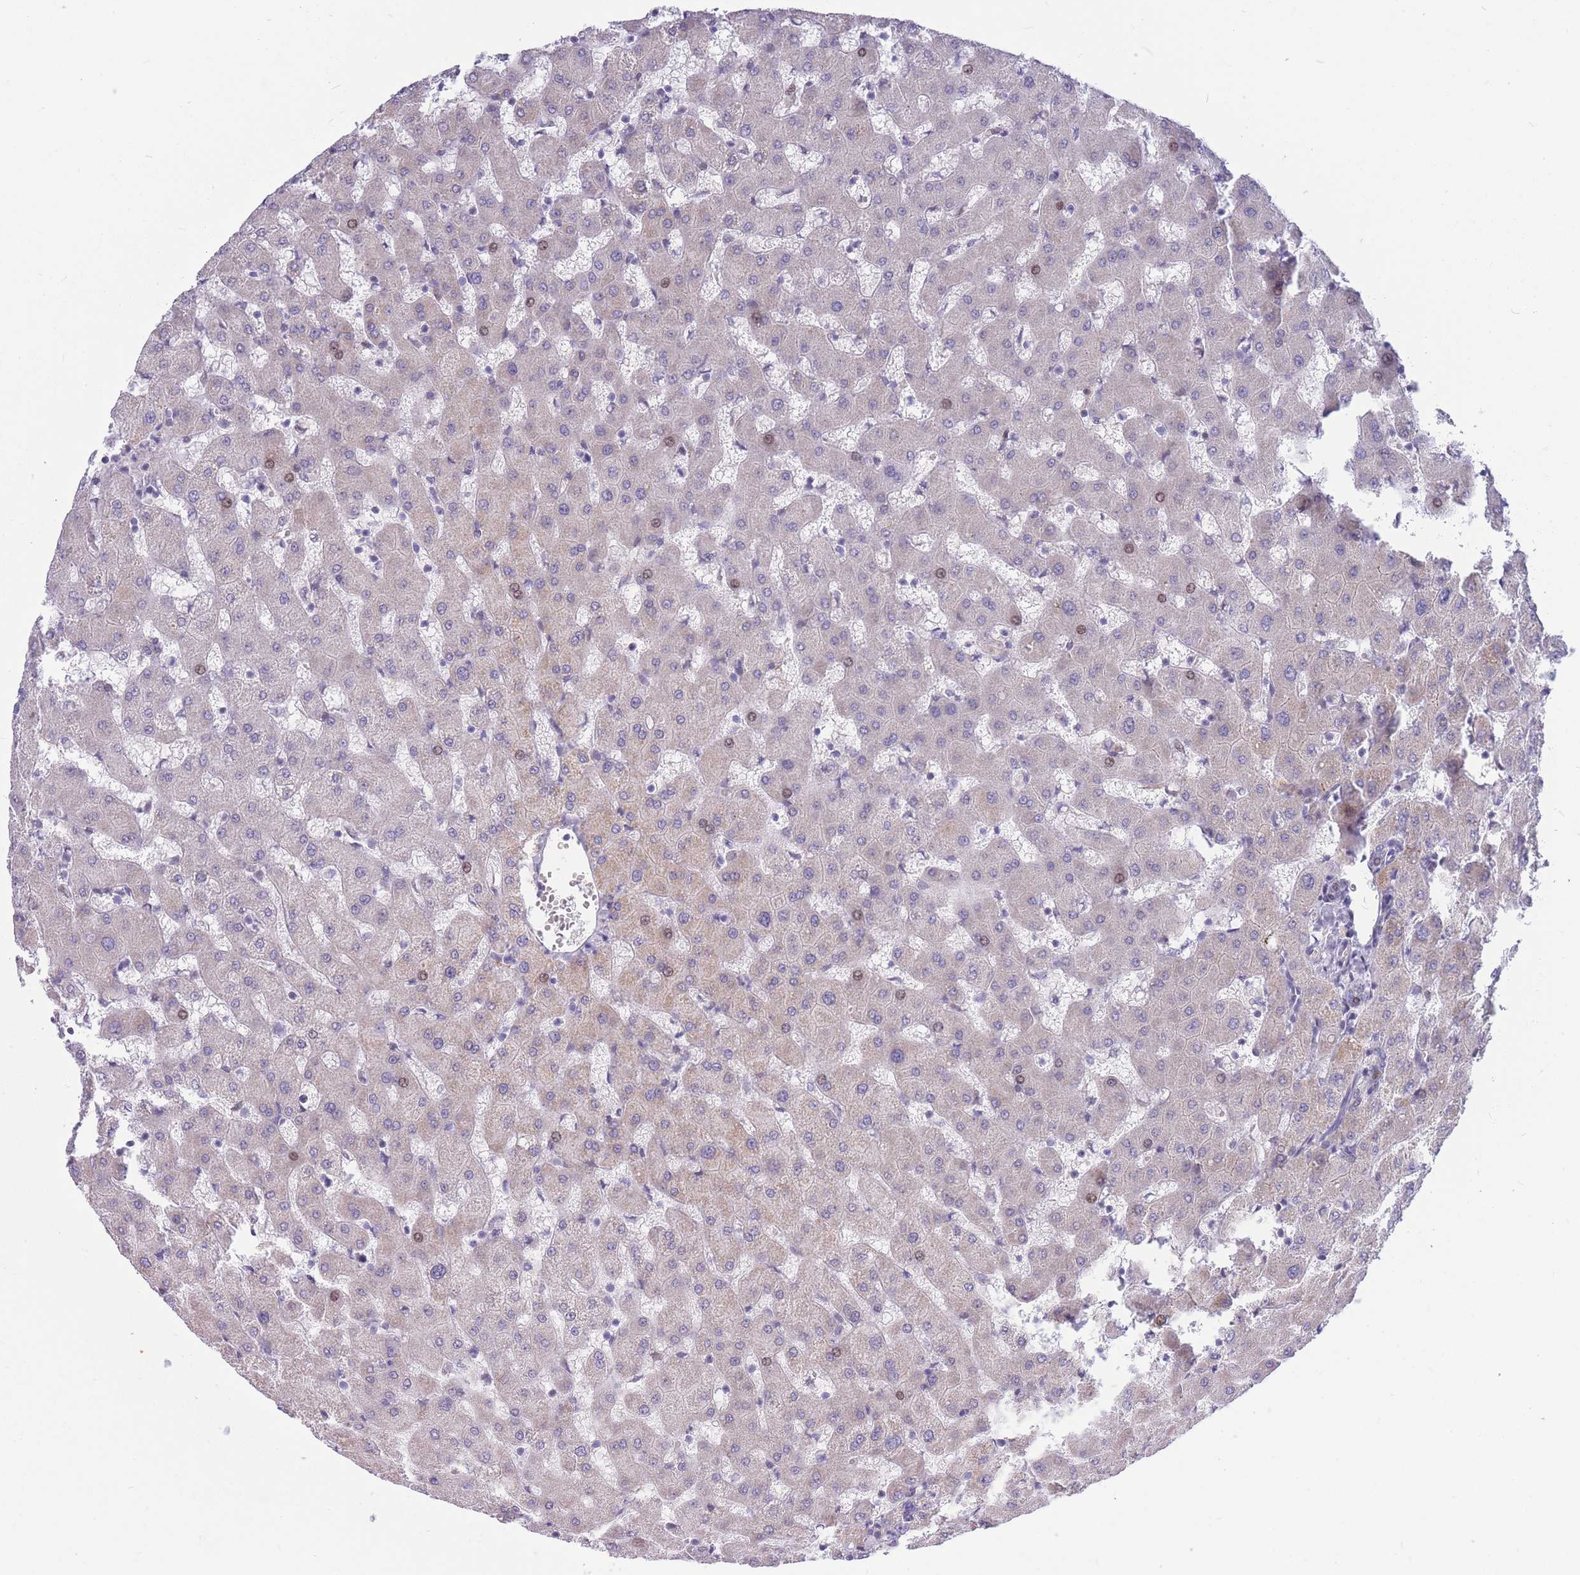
{"staining": {"intensity": "negative", "quantity": "none", "location": "none"}, "tissue": "liver", "cell_type": "Cholangiocytes", "image_type": "normal", "snomed": [{"axis": "morphology", "description": "Normal tissue, NOS"}, {"axis": "topography", "description": "Liver"}], "caption": "Image shows no significant protein expression in cholangiocytes of benign liver.", "gene": "HSPE1", "patient": {"sex": "female", "age": 63}}